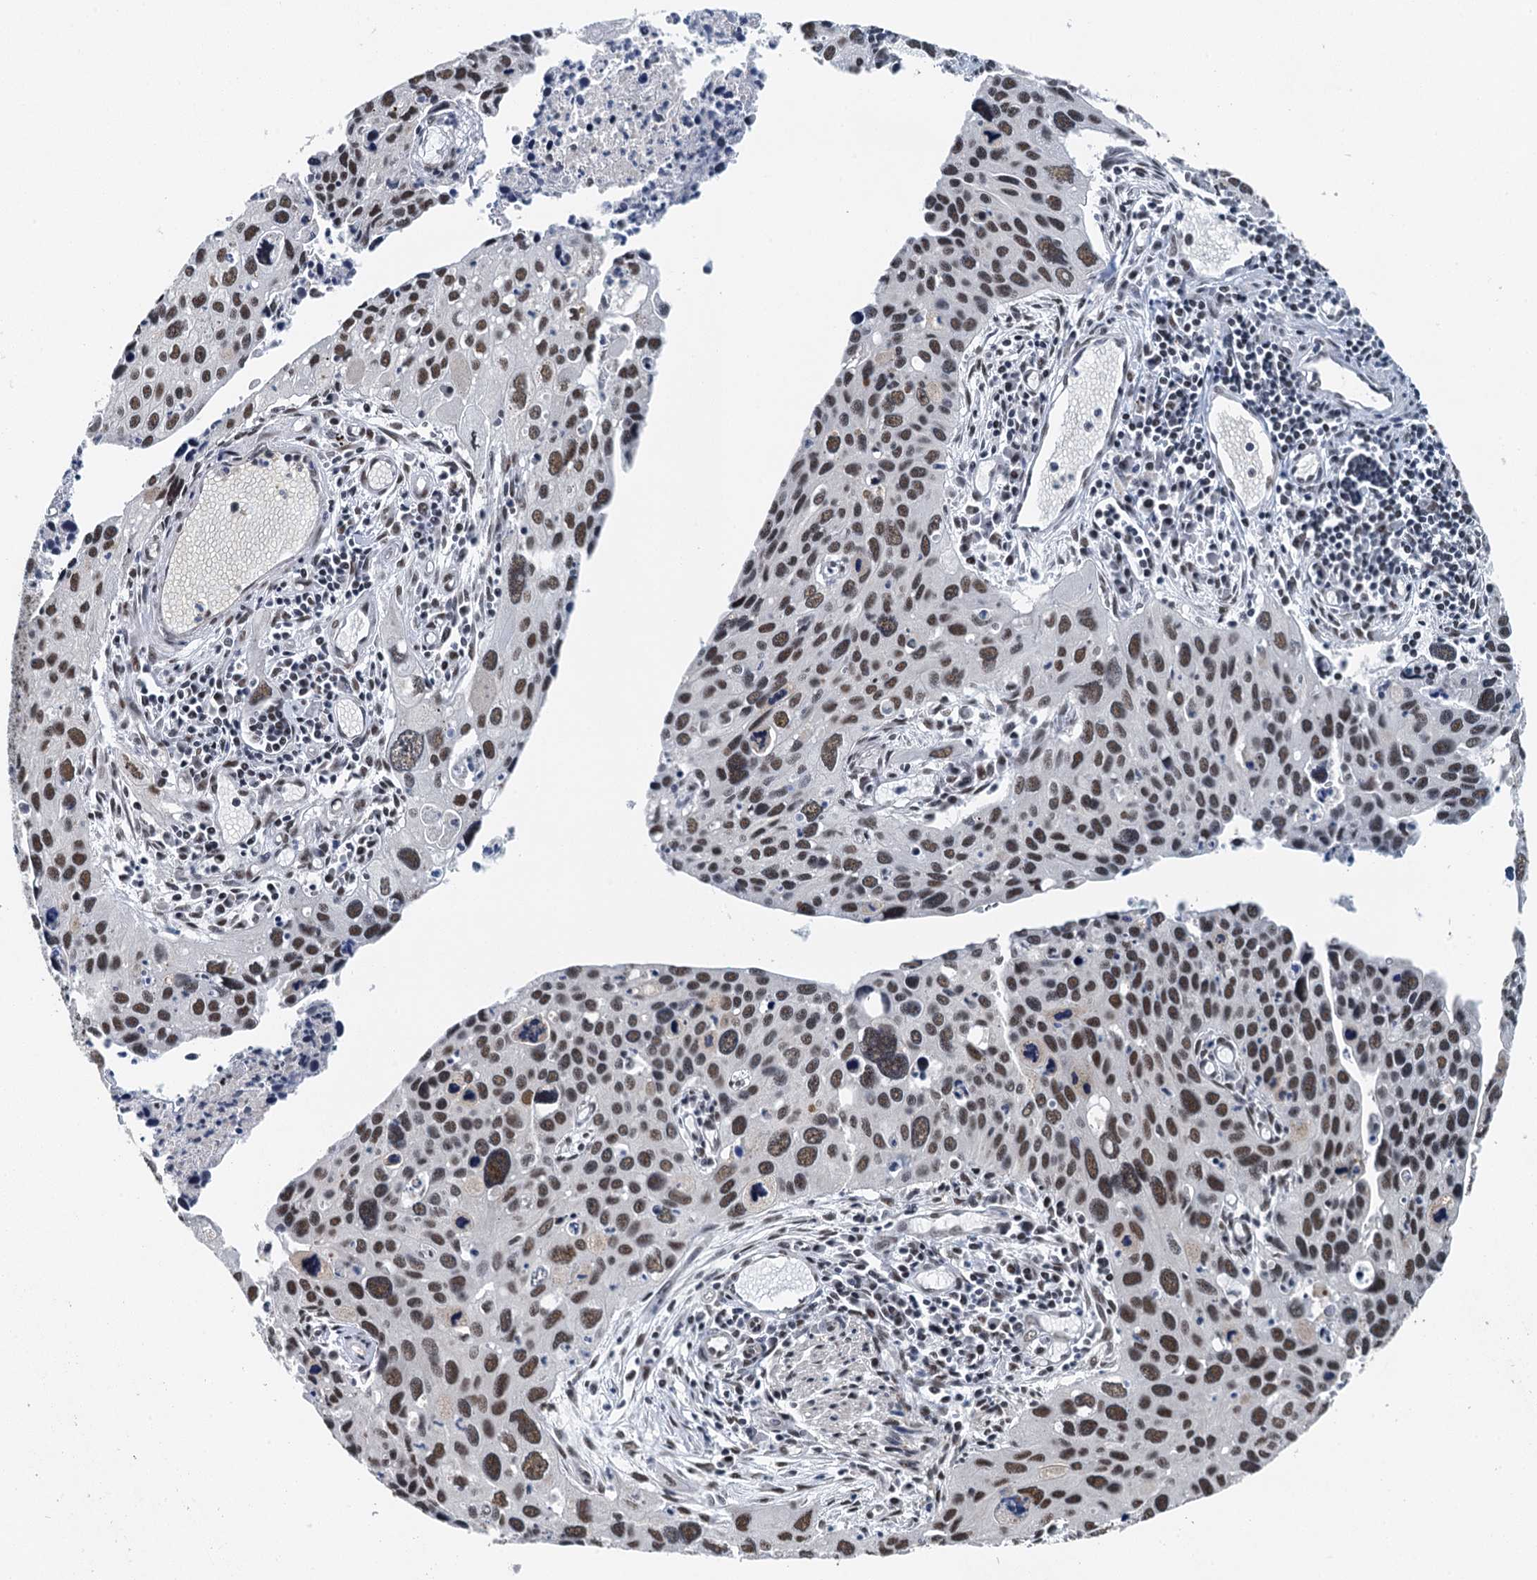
{"staining": {"intensity": "moderate", "quantity": "25%-75%", "location": "nuclear"}, "tissue": "cervical cancer", "cell_type": "Tumor cells", "image_type": "cancer", "snomed": [{"axis": "morphology", "description": "Squamous cell carcinoma, NOS"}, {"axis": "topography", "description": "Cervix"}], "caption": "High-power microscopy captured an immunohistochemistry histopathology image of cervical cancer (squamous cell carcinoma), revealing moderate nuclear positivity in about 25%-75% of tumor cells.", "gene": "MTA3", "patient": {"sex": "female", "age": 55}}